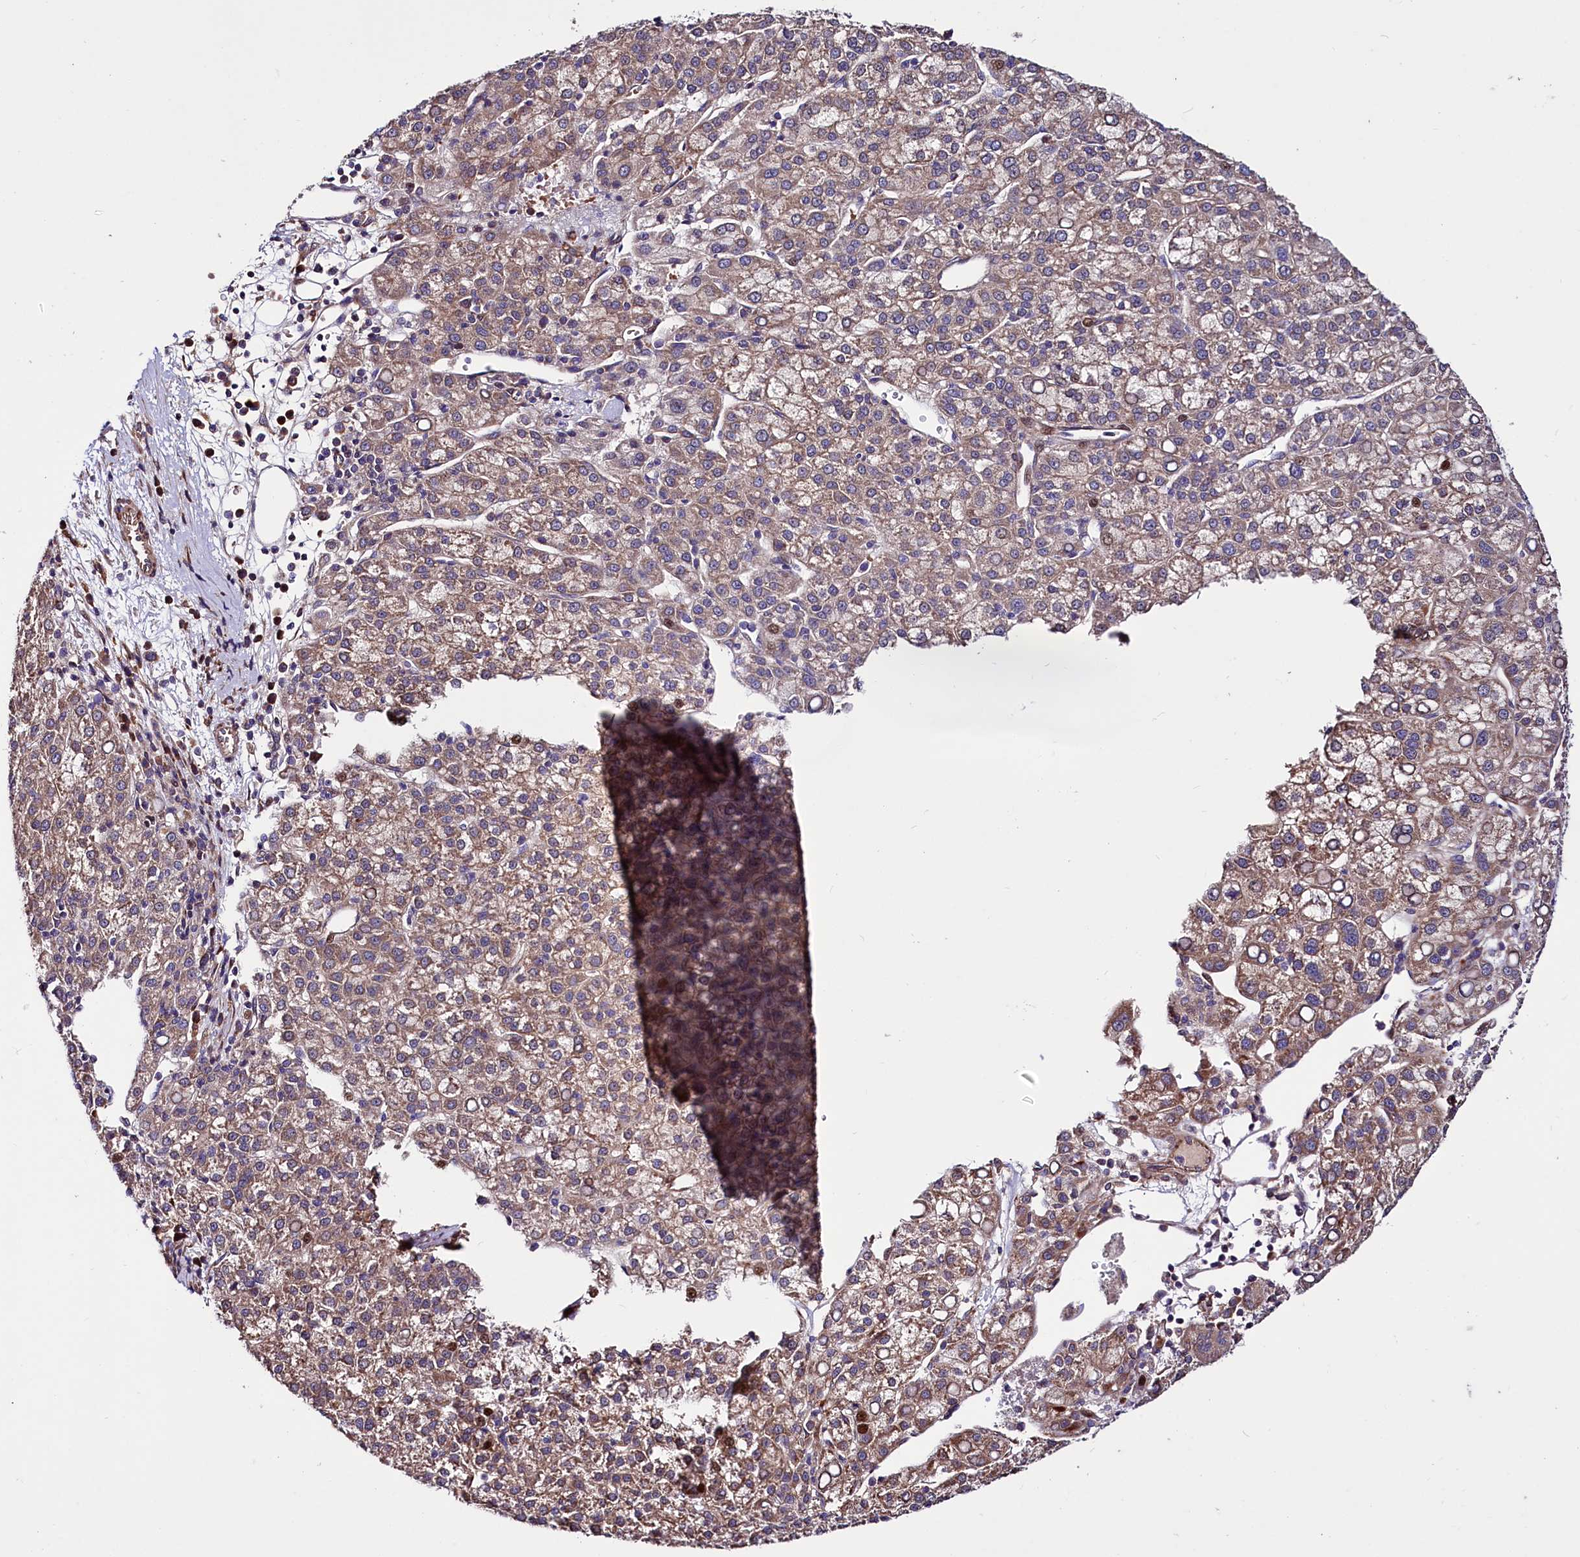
{"staining": {"intensity": "moderate", "quantity": "25%-75%", "location": "cytoplasmic/membranous,nuclear"}, "tissue": "liver cancer", "cell_type": "Tumor cells", "image_type": "cancer", "snomed": [{"axis": "morphology", "description": "Carcinoma, Hepatocellular, NOS"}, {"axis": "topography", "description": "Liver"}], "caption": "Liver cancer (hepatocellular carcinoma) was stained to show a protein in brown. There is medium levels of moderate cytoplasmic/membranous and nuclear expression in approximately 25%-75% of tumor cells.", "gene": "PDZRN3", "patient": {"sex": "female", "age": 58}}